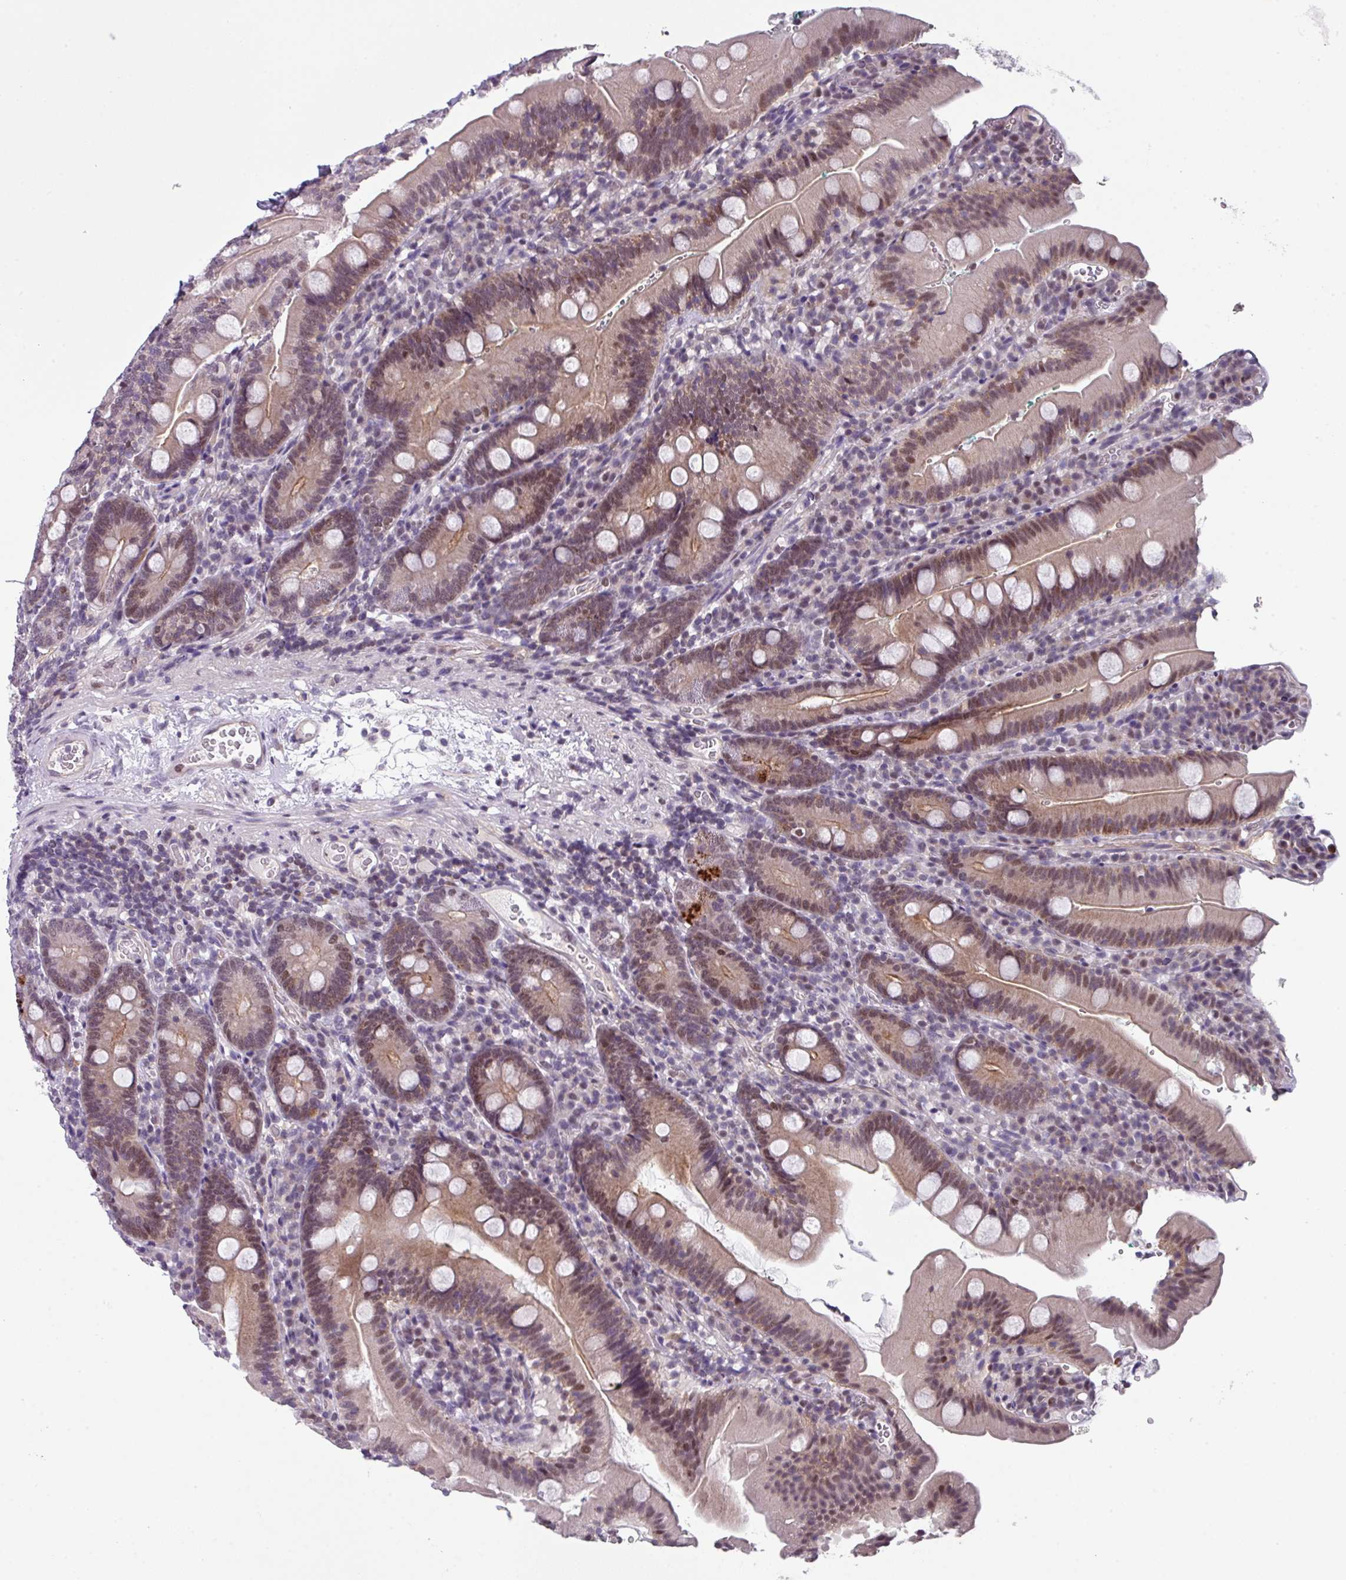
{"staining": {"intensity": "moderate", "quantity": ">75%", "location": "cytoplasmic/membranous,nuclear"}, "tissue": "duodenum", "cell_type": "Glandular cells", "image_type": "normal", "snomed": [{"axis": "morphology", "description": "Normal tissue, NOS"}, {"axis": "topography", "description": "Duodenum"}], "caption": "A micrograph showing moderate cytoplasmic/membranous,nuclear expression in about >75% of glandular cells in normal duodenum, as visualized by brown immunohistochemical staining.", "gene": "ZFP3", "patient": {"sex": "female", "age": 67}}